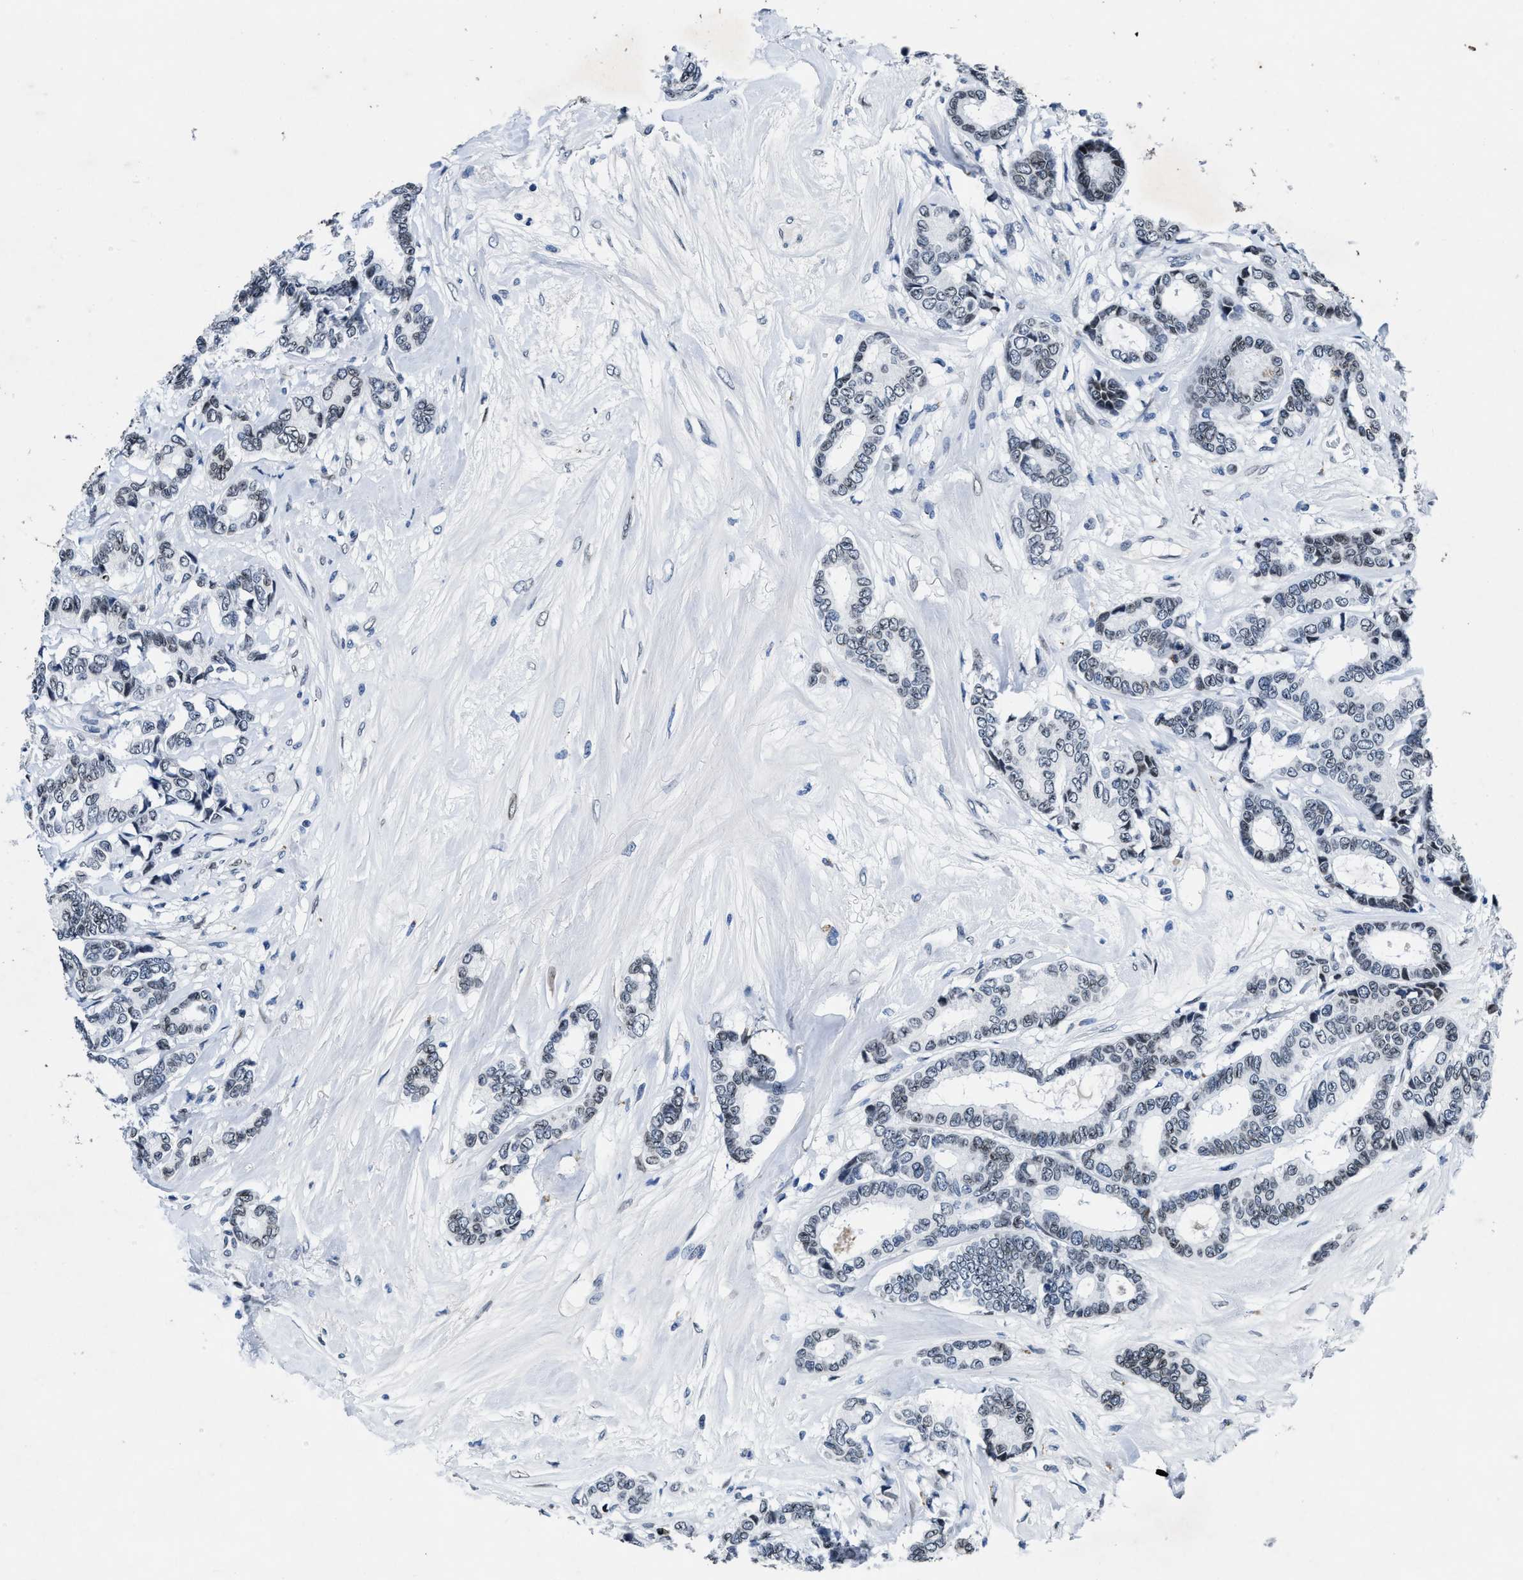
{"staining": {"intensity": "weak", "quantity": "<25%", "location": "nuclear"}, "tissue": "breast cancer", "cell_type": "Tumor cells", "image_type": "cancer", "snomed": [{"axis": "morphology", "description": "Duct carcinoma"}, {"axis": "topography", "description": "Breast"}], "caption": "Human breast cancer stained for a protein using immunohistochemistry (IHC) displays no expression in tumor cells.", "gene": "UBN2", "patient": {"sex": "female", "age": 87}}